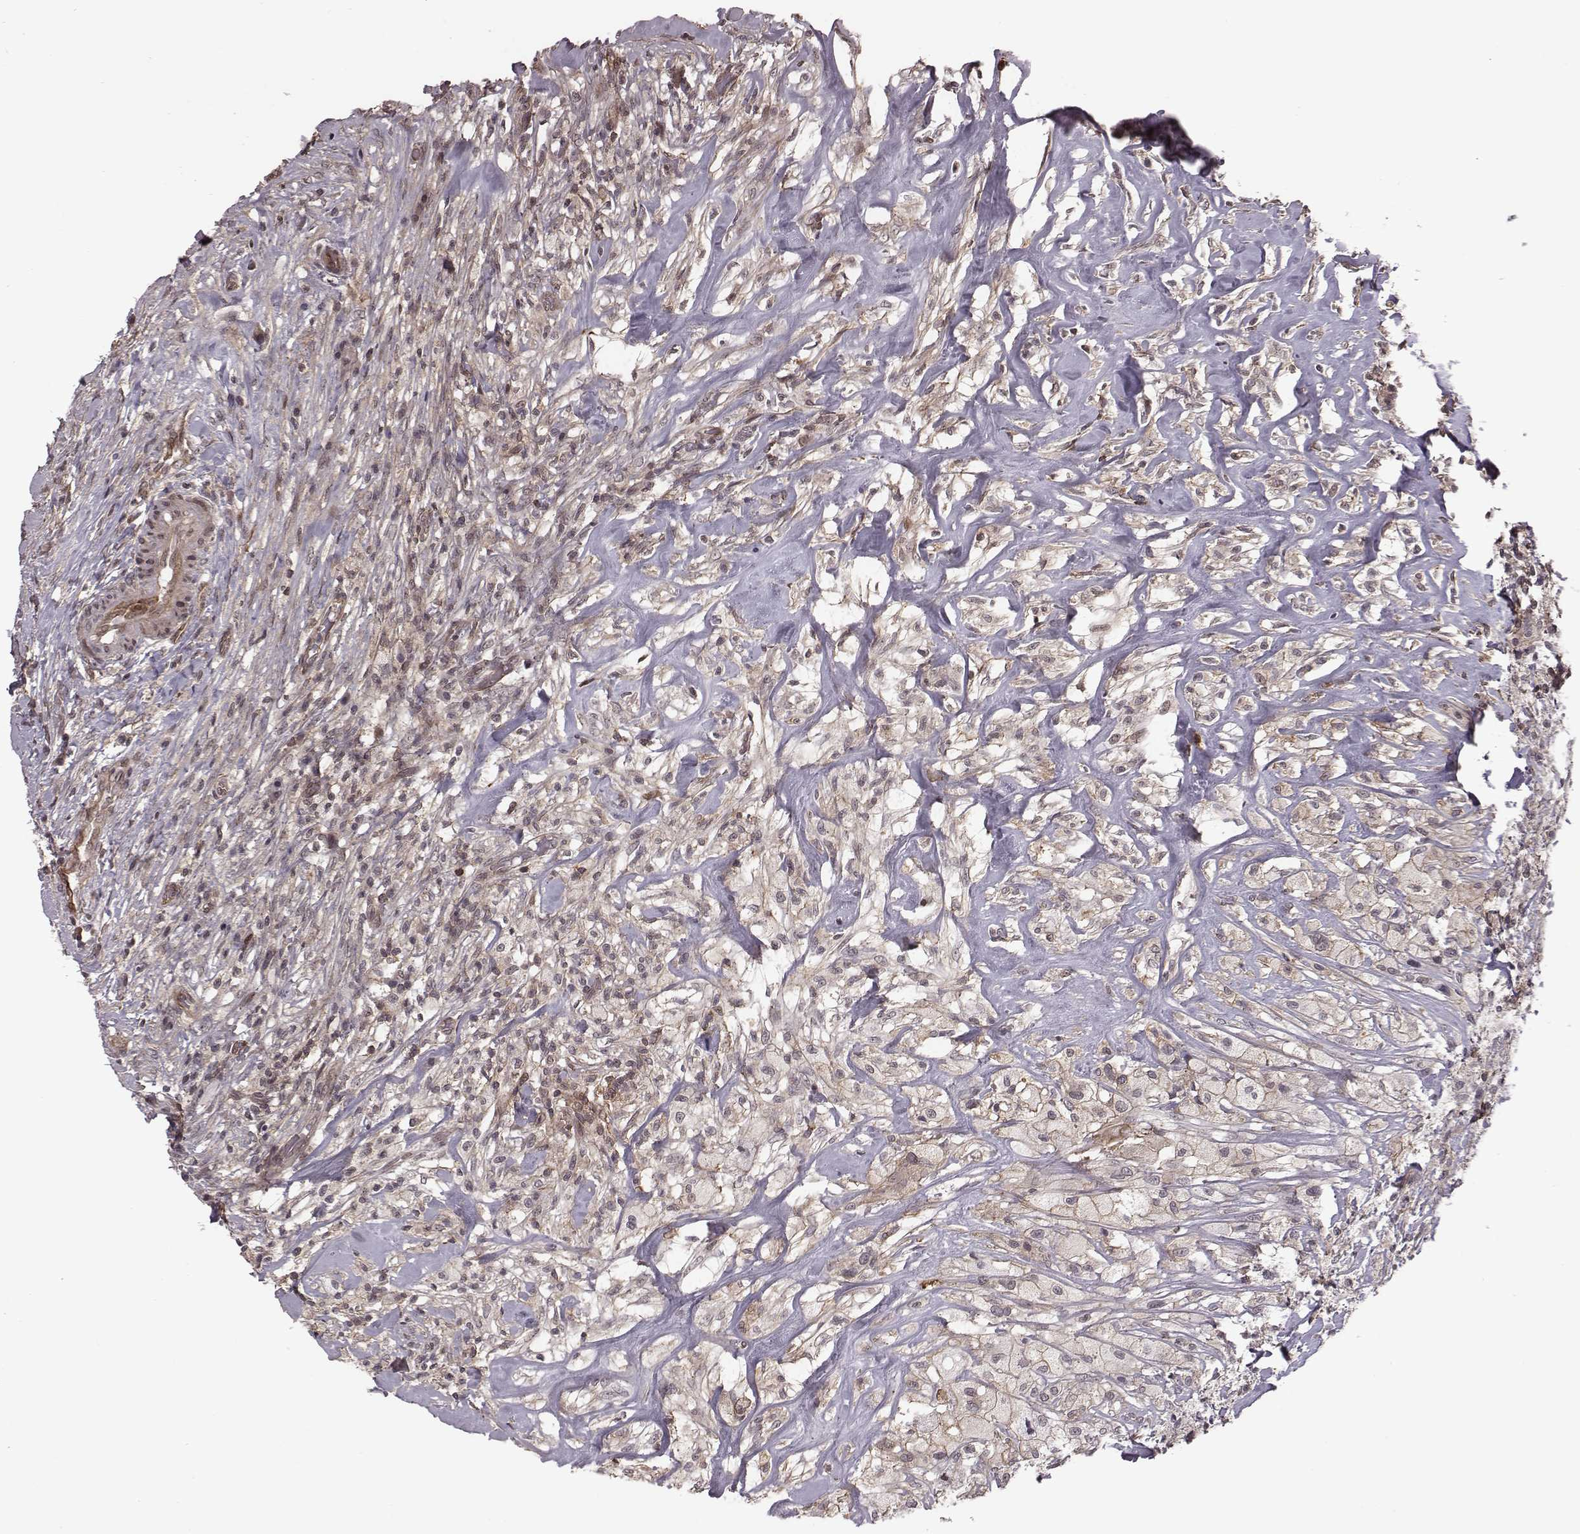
{"staining": {"intensity": "negative", "quantity": "none", "location": "none"}, "tissue": "testis cancer", "cell_type": "Tumor cells", "image_type": "cancer", "snomed": [{"axis": "morphology", "description": "Necrosis, NOS"}, {"axis": "morphology", "description": "Carcinoma, Embryonal, NOS"}, {"axis": "topography", "description": "Testis"}], "caption": "This is an immunohistochemistry photomicrograph of testis cancer. There is no staining in tumor cells.", "gene": "RPL3", "patient": {"sex": "male", "age": 19}}